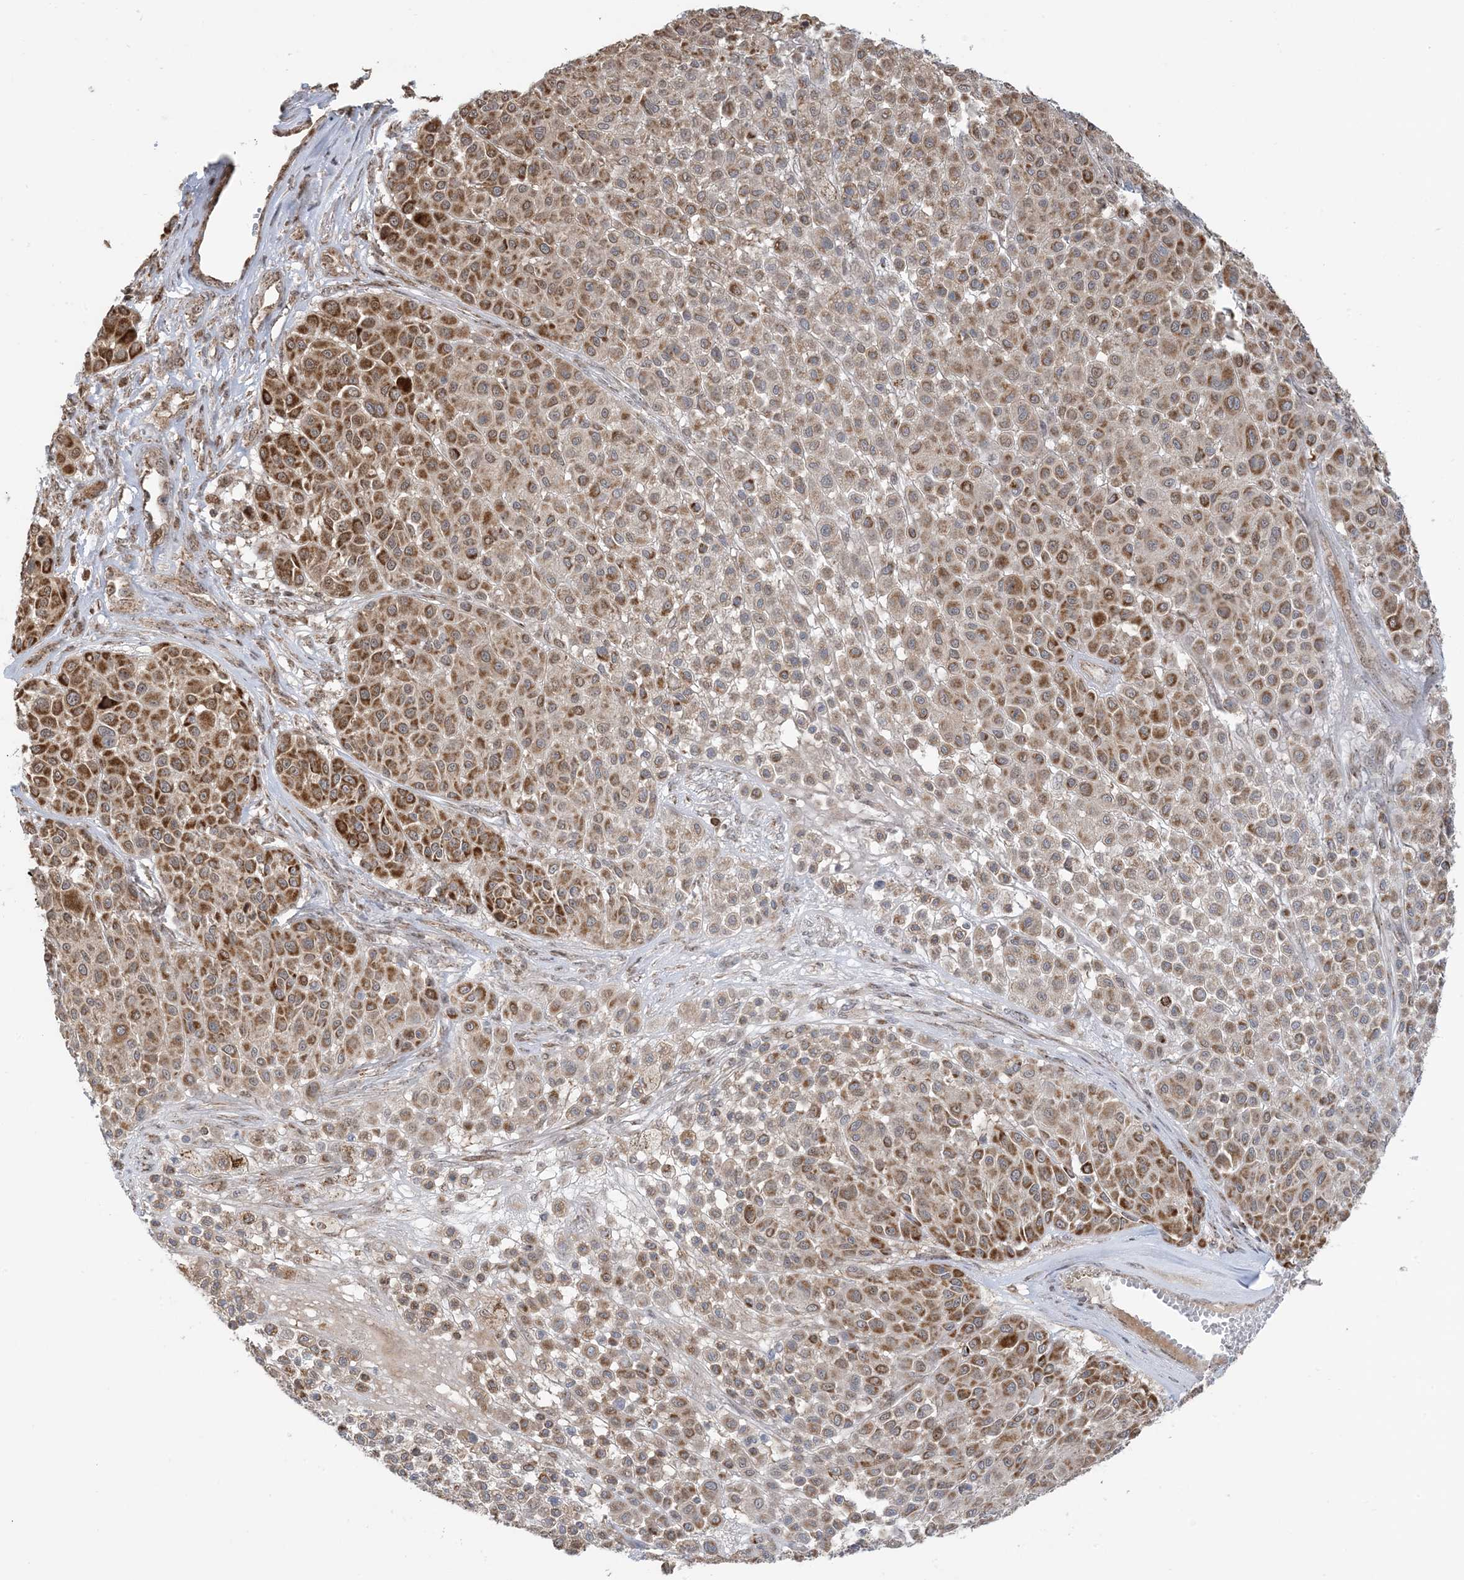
{"staining": {"intensity": "moderate", "quantity": ">75%", "location": "cytoplasmic/membranous"}, "tissue": "melanoma", "cell_type": "Tumor cells", "image_type": "cancer", "snomed": [{"axis": "morphology", "description": "Malignant melanoma, Metastatic site"}, {"axis": "topography", "description": "Soft tissue"}], "caption": "This image shows immunohistochemistry (IHC) staining of human malignant melanoma (metastatic site), with medium moderate cytoplasmic/membranous expression in approximately >75% of tumor cells.", "gene": "MAPKBP1", "patient": {"sex": "male", "age": 41}}